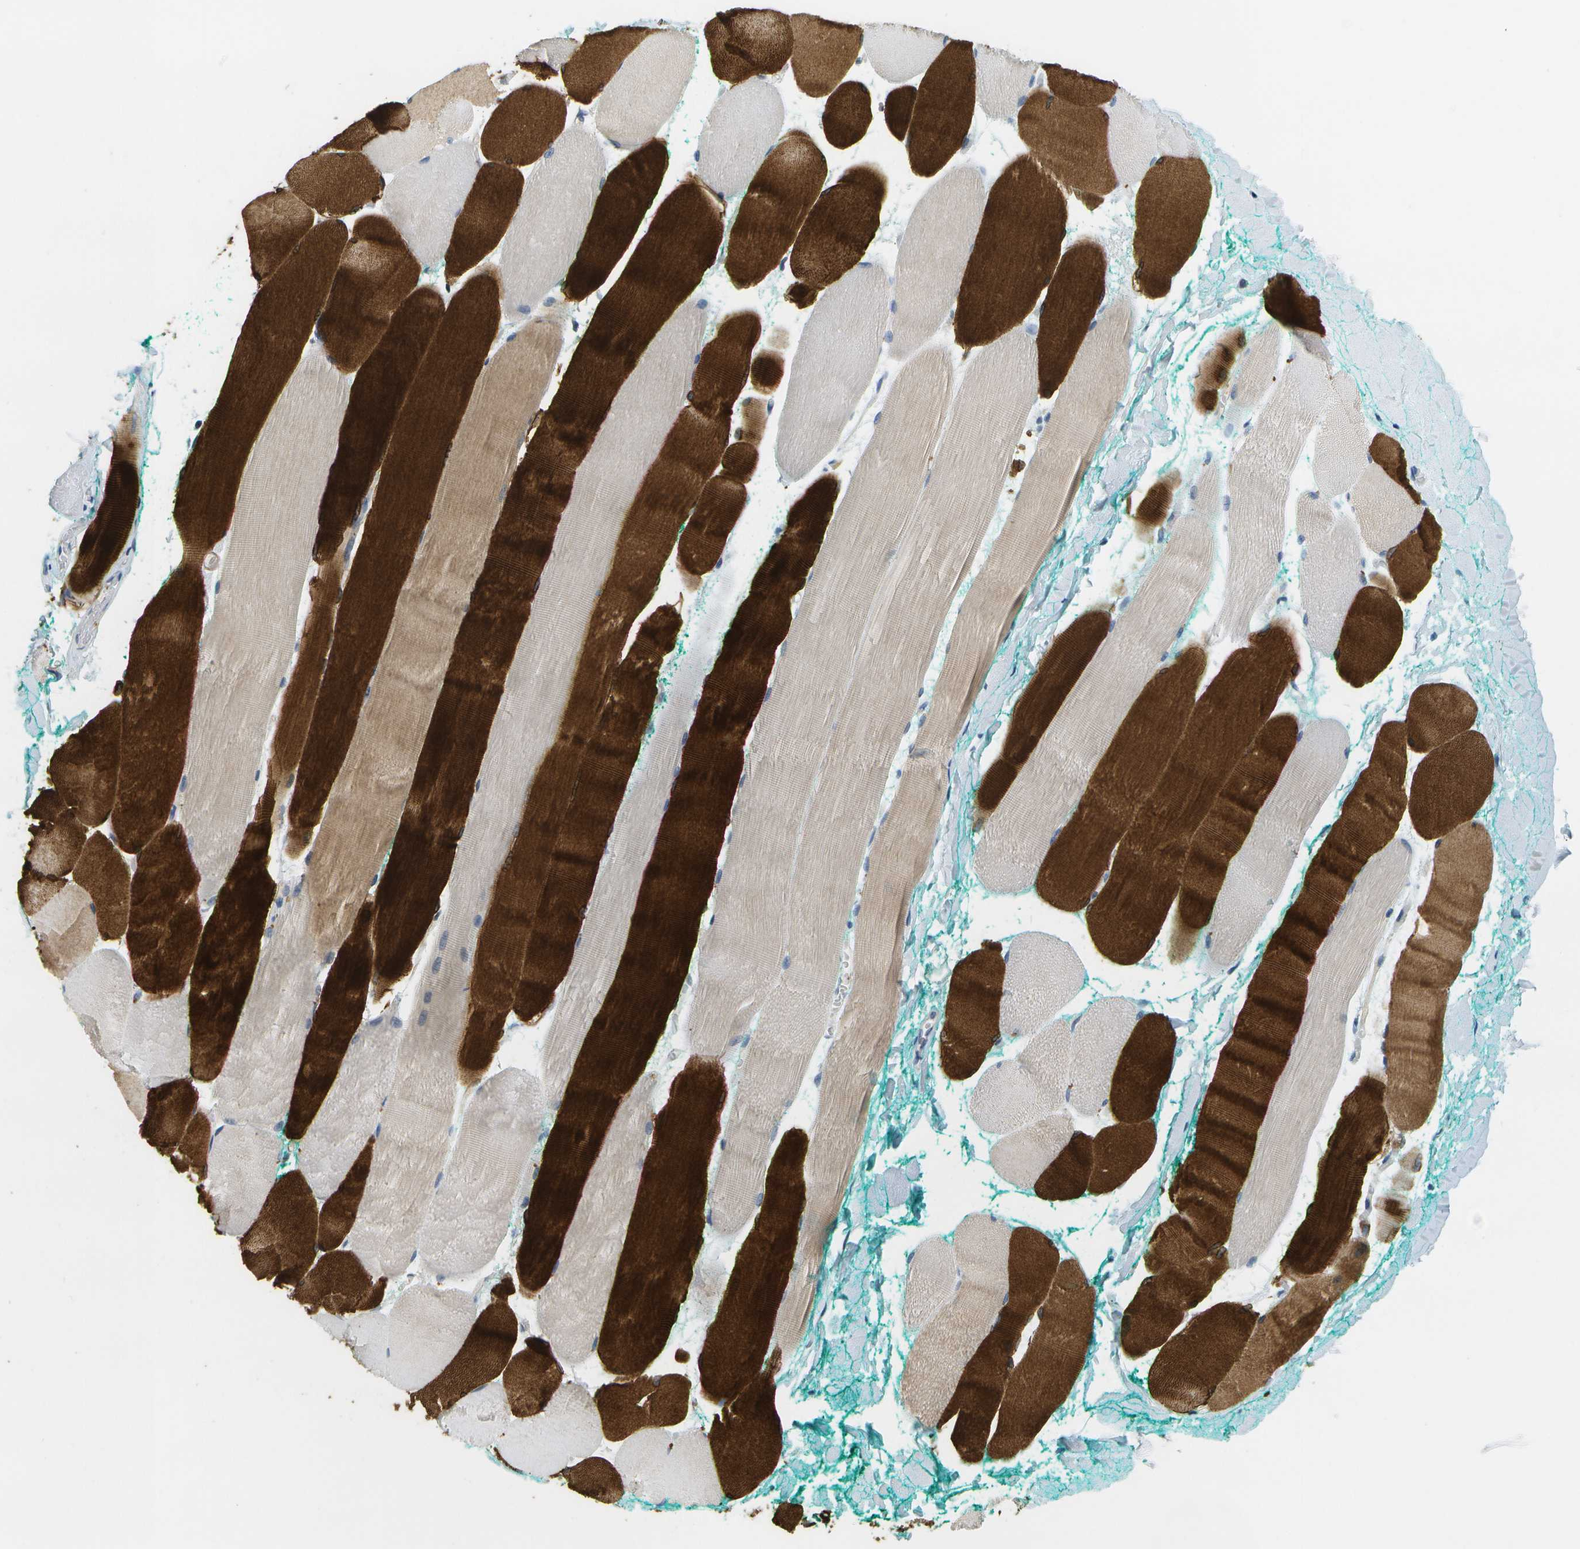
{"staining": {"intensity": "strong", "quantity": "25%-75%", "location": "cytoplasmic/membranous"}, "tissue": "skeletal muscle", "cell_type": "Myocytes", "image_type": "normal", "snomed": [{"axis": "morphology", "description": "Normal tissue, NOS"}, {"axis": "morphology", "description": "Squamous cell carcinoma, NOS"}, {"axis": "topography", "description": "Skeletal muscle"}], "caption": "Immunohistochemical staining of benign human skeletal muscle displays strong cytoplasmic/membranous protein staining in approximately 25%-75% of myocytes. (DAB (3,3'-diaminobenzidine) IHC with brightfield microscopy, high magnification).", "gene": "RASGRP2", "patient": {"sex": "male", "age": 51}}